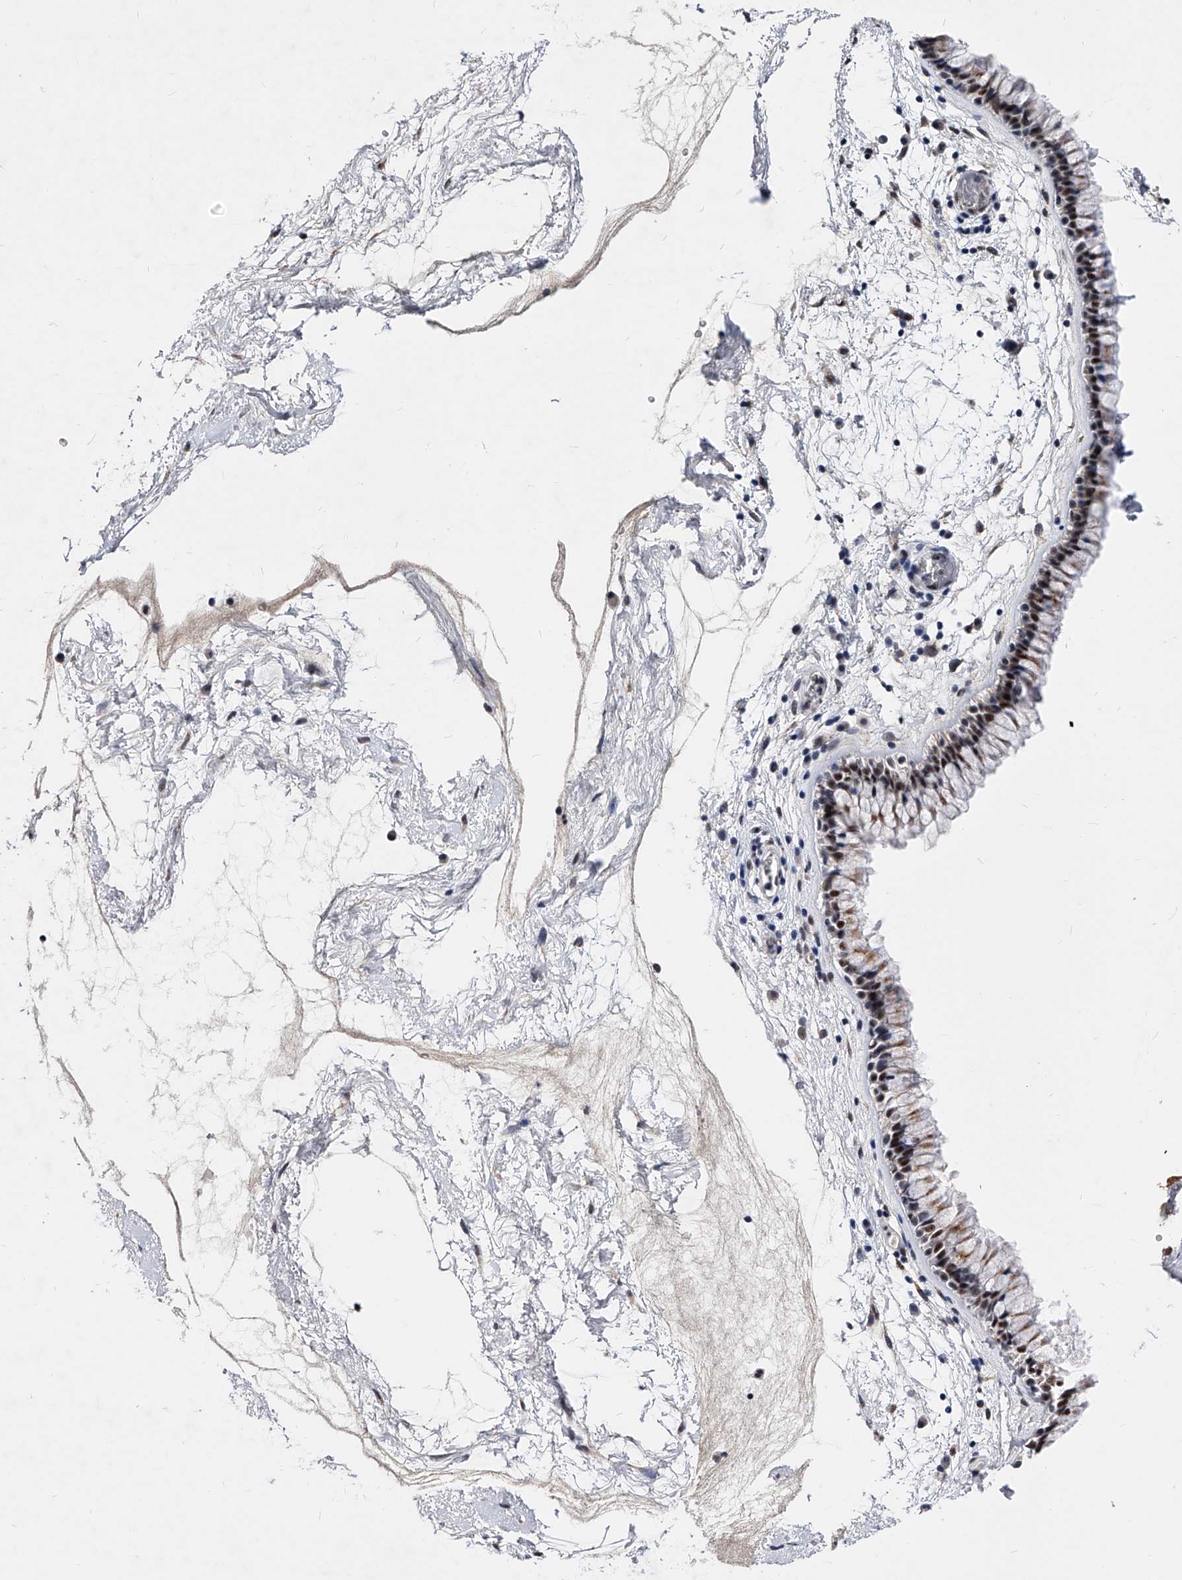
{"staining": {"intensity": "moderate", "quantity": "25%-75%", "location": "cytoplasmic/membranous,nuclear"}, "tissue": "nasopharynx", "cell_type": "Respiratory epithelial cells", "image_type": "normal", "snomed": [{"axis": "morphology", "description": "Normal tissue, NOS"}, {"axis": "morphology", "description": "Inflammation, NOS"}, {"axis": "topography", "description": "Nasopharynx"}], "caption": "Respiratory epithelial cells display moderate cytoplasmic/membranous,nuclear positivity in approximately 25%-75% of cells in normal nasopharynx.", "gene": "ZNF529", "patient": {"sex": "male", "age": 48}}